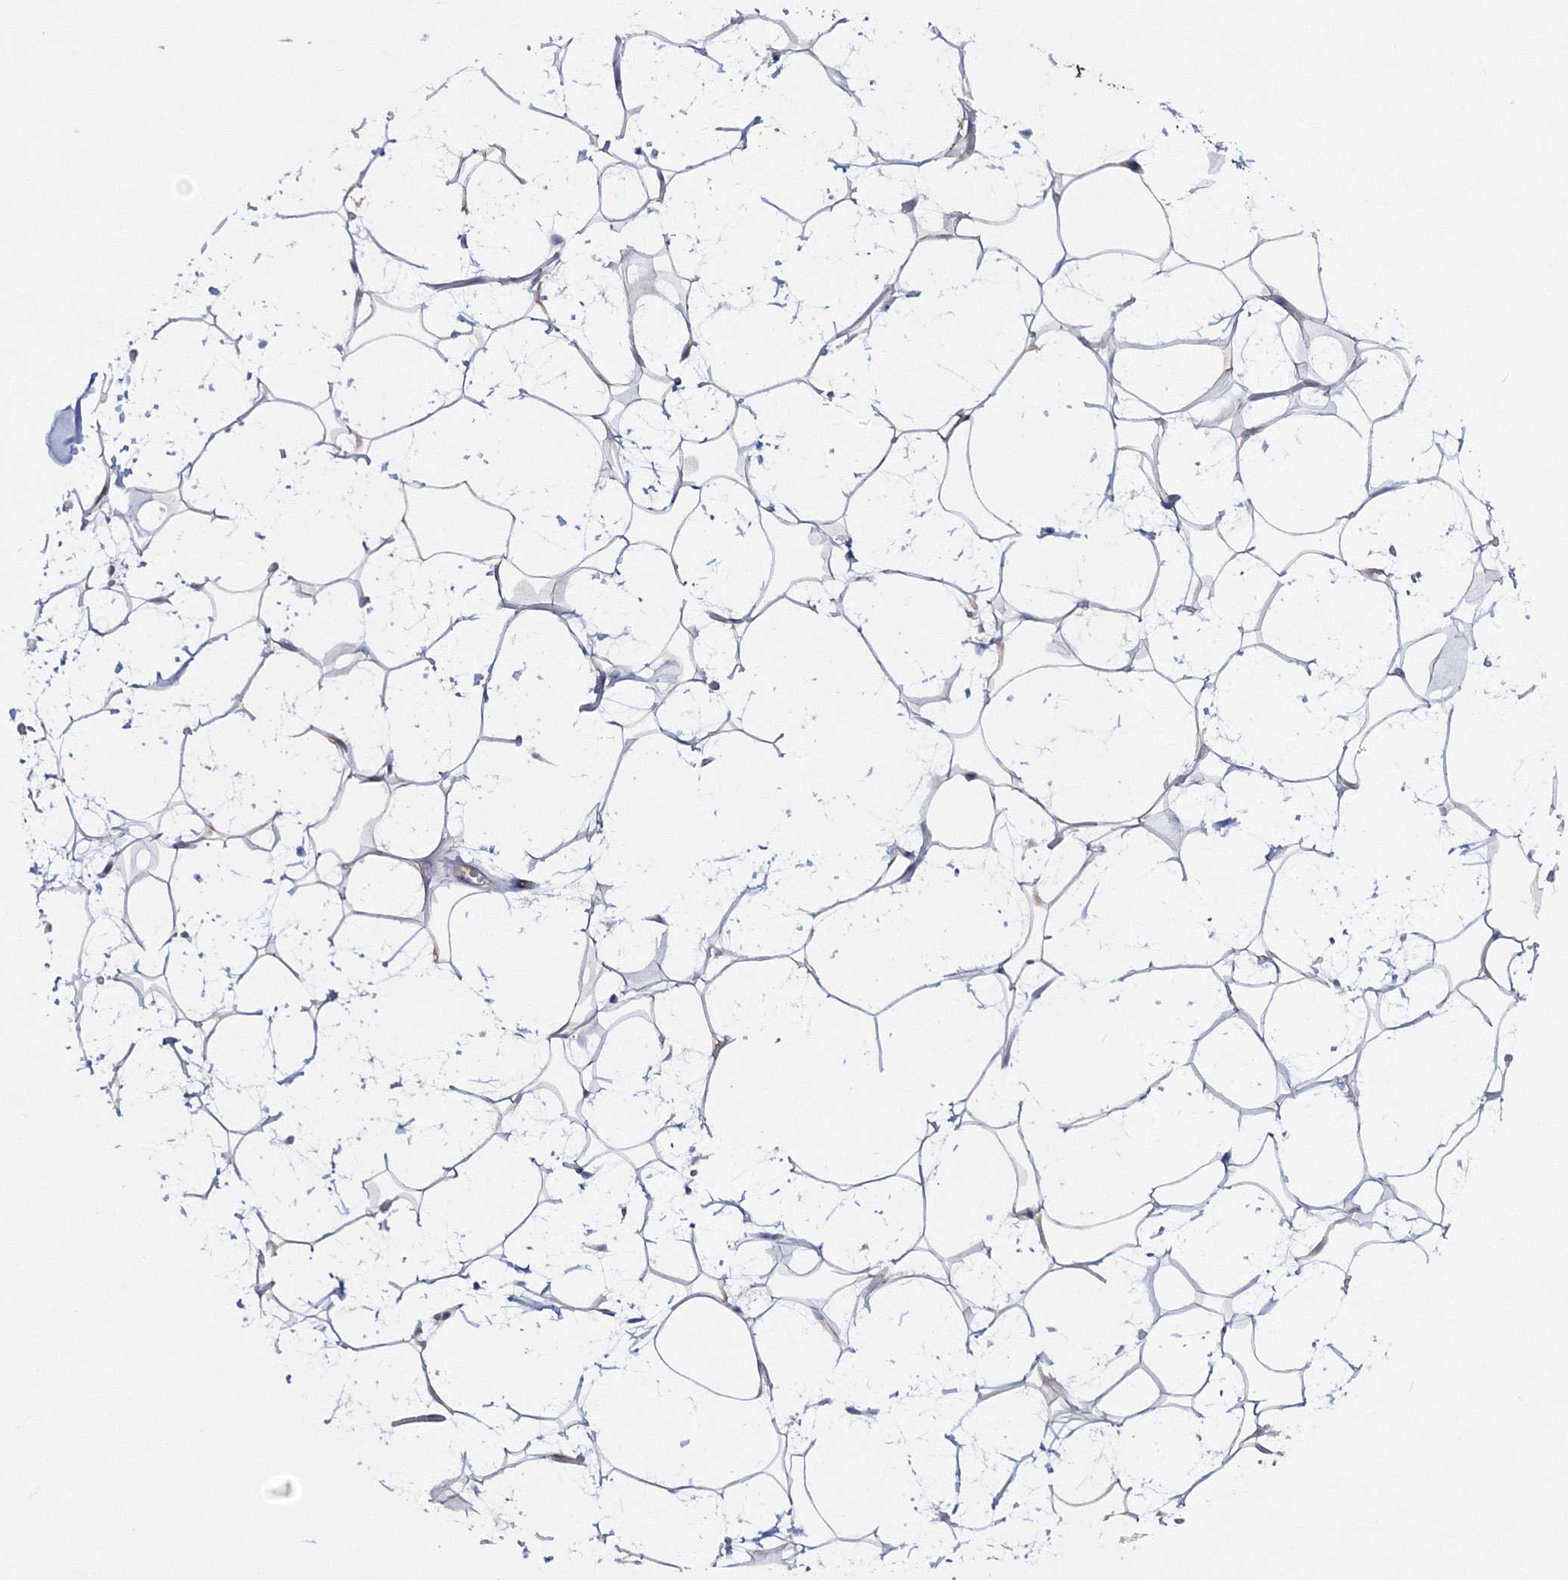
{"staining": {"intensity": "negative", "quantity": "none", "location": "none"}, "tissue": "adipose tissue", "cell_type": "Adipocytes", "image_type": "normal", "snomed": [{"axis": "morphology", "description": "Normal tissue, NOS"}, {"axis": "topography", "description": "Breast"}], "caption": "The immunohistochemistry histopathology image has no significant staining in adipocytes of adipose tissue.", "gene": "IPMK", "patient": {"sex": "female", "age": 26}}